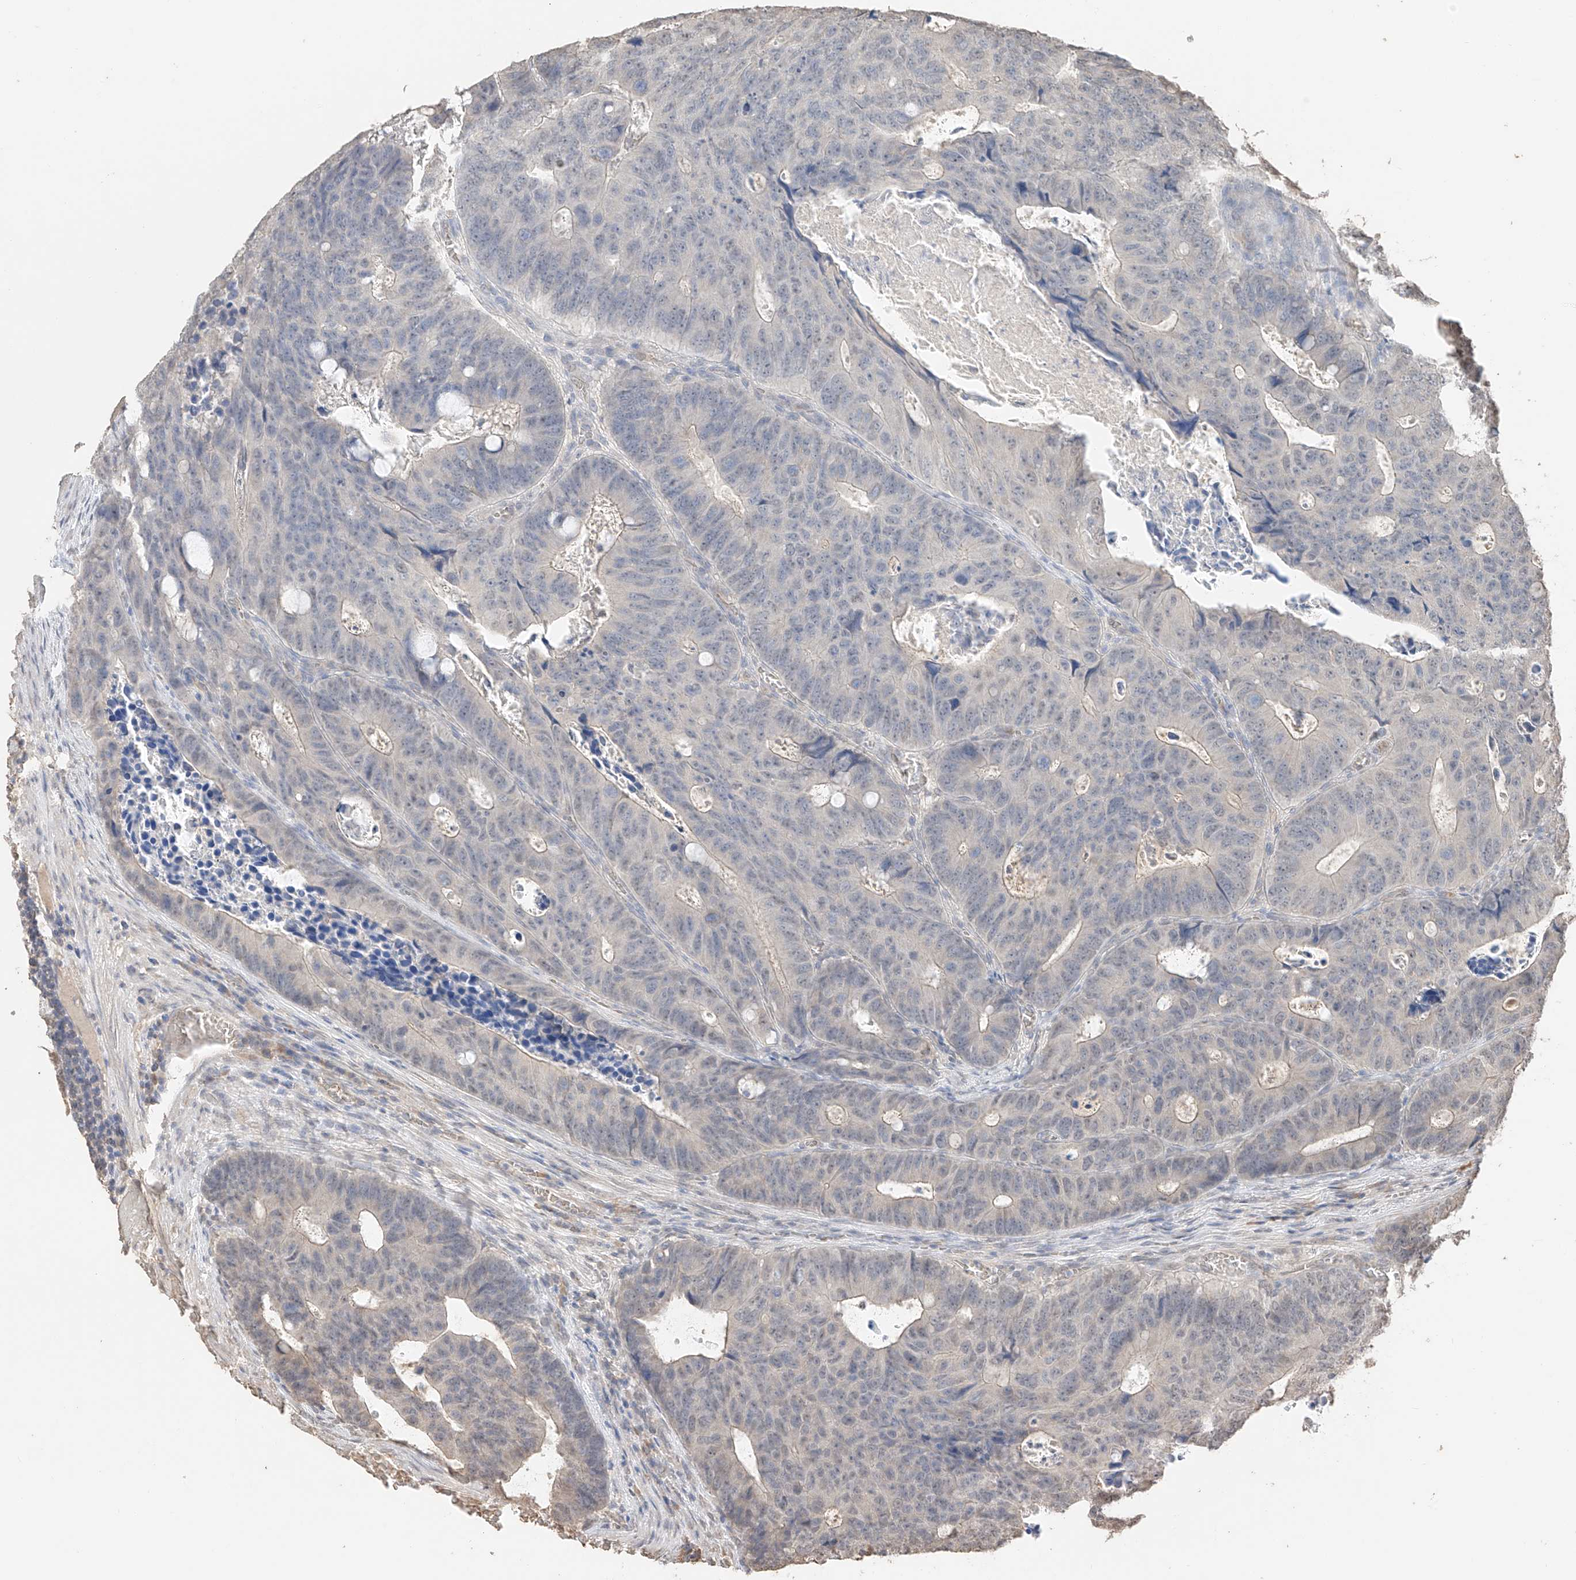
{"staining": {"intensity": "weak", "quantity": "<25%", "location": "nuclear"}, "tissue": "colorectal cancer", "cell_type": "Tumor cells", "image_type": "cancer", "snomed": [{"axis": "morphology", "description": "Adenocarcinoma, NOS"}, {"axis": "topography", "description": "Colon"}], "caption": "Colorectal adenocarcinoma was stained to show a protein in brown. There is no significant positivity in tumor cells. (DAB immunohistochemistry (IHC) visualized using brightfield microscopy, high magnification).", "gene": "IL22RA2", "patient": {"sex": "male", "age": 87}}